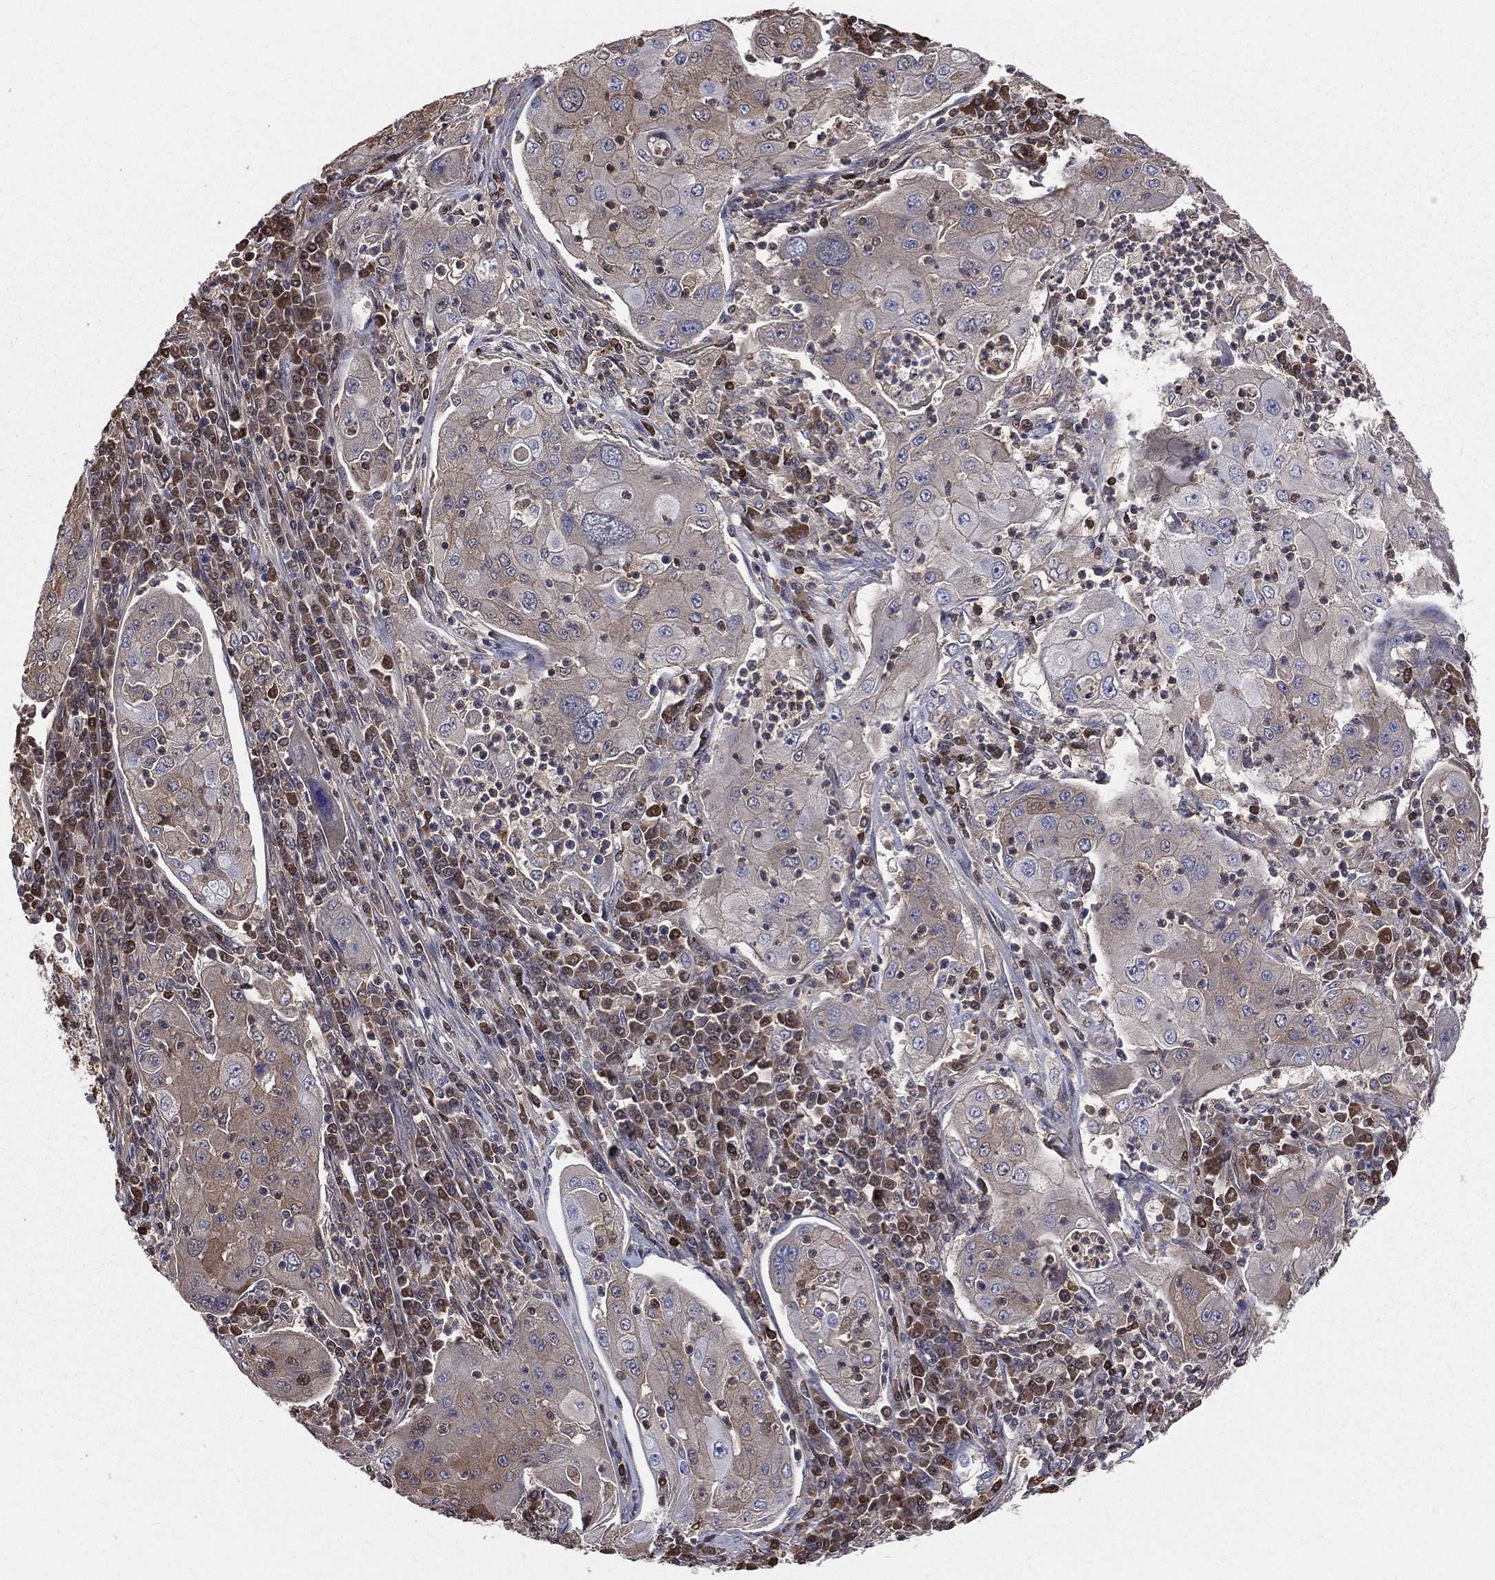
{"staining": {"intensity": "weak", "quantity": "<25%", "location": "cytoplasmic/membranous"}, "tissue": "lung cancer", "cell_type": "Tumor cells", "image_type": "cancer", "snomed": [{"axis": "morphology", "description": "Squamous cell carcinoma, NOS"}, {"axis": "topography", "description": "Lung"}], "caption": "Immunohistochemistry (IHC) of human squamous cell carcinoma (lung) demonstrates no staining in tumor cells.", "gene": "TBC1D2", "patient": {"sex": "female", "age": 59}}